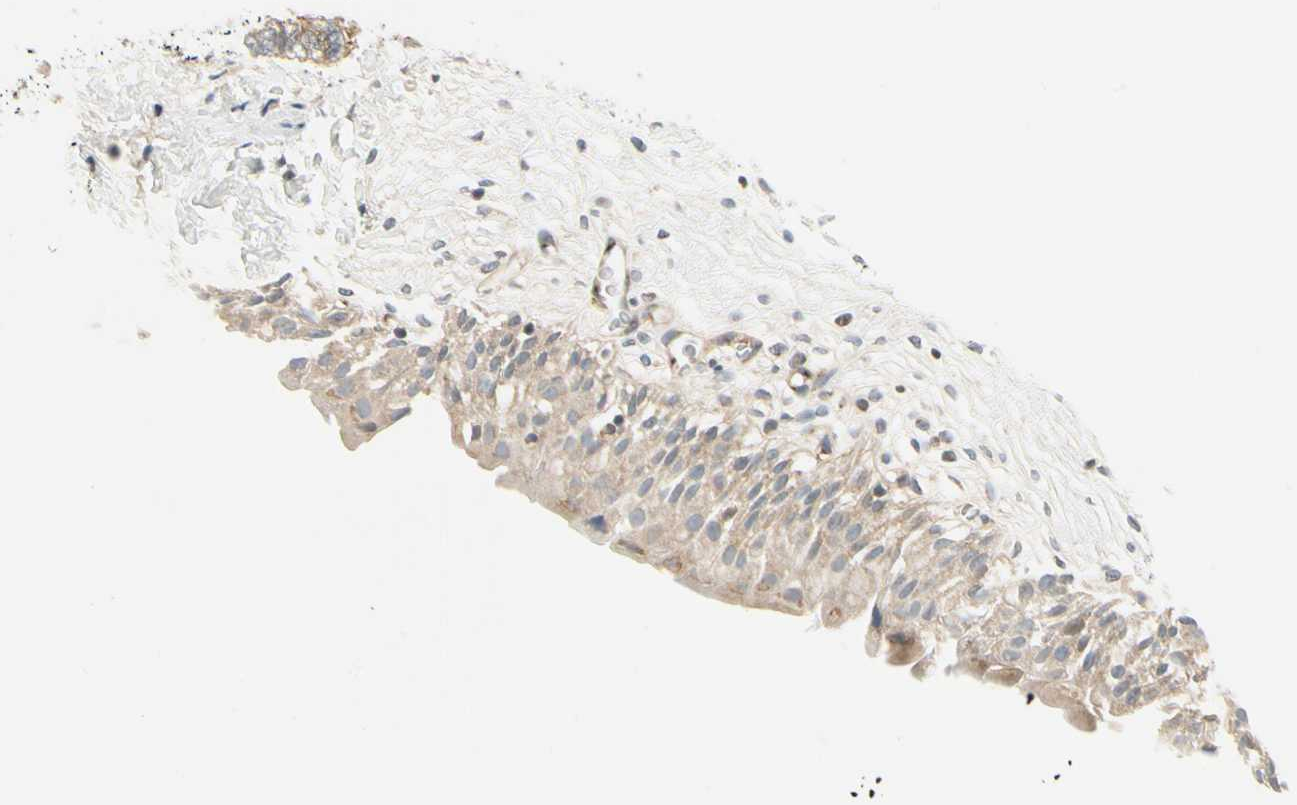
{"staining": {"intensity": "weak", "quantity": ">75%", "location": "cytoplasmic/membranous"}, "tissue": "urinary bladder", "cell_type": "Urothelial cells", "image_type": "normal", "snomed": [{"axis": "morphology", "description": "Normal tissue, NOS"}, {"axis": "topography", "description": "Urinary bladder"}], "caption": "Urinary bladder was stained to show a protein in brown. There is low levels of weak cytoplasmic/membranous staining in approximately >75% of urothelial cells. The staining was performed using DAB, with brown indicating positive protein expression. Nuclei are stained blue with hematoxylin.", "gene": "MANSC1", "patient": {"sex": "female", "age": 80}}